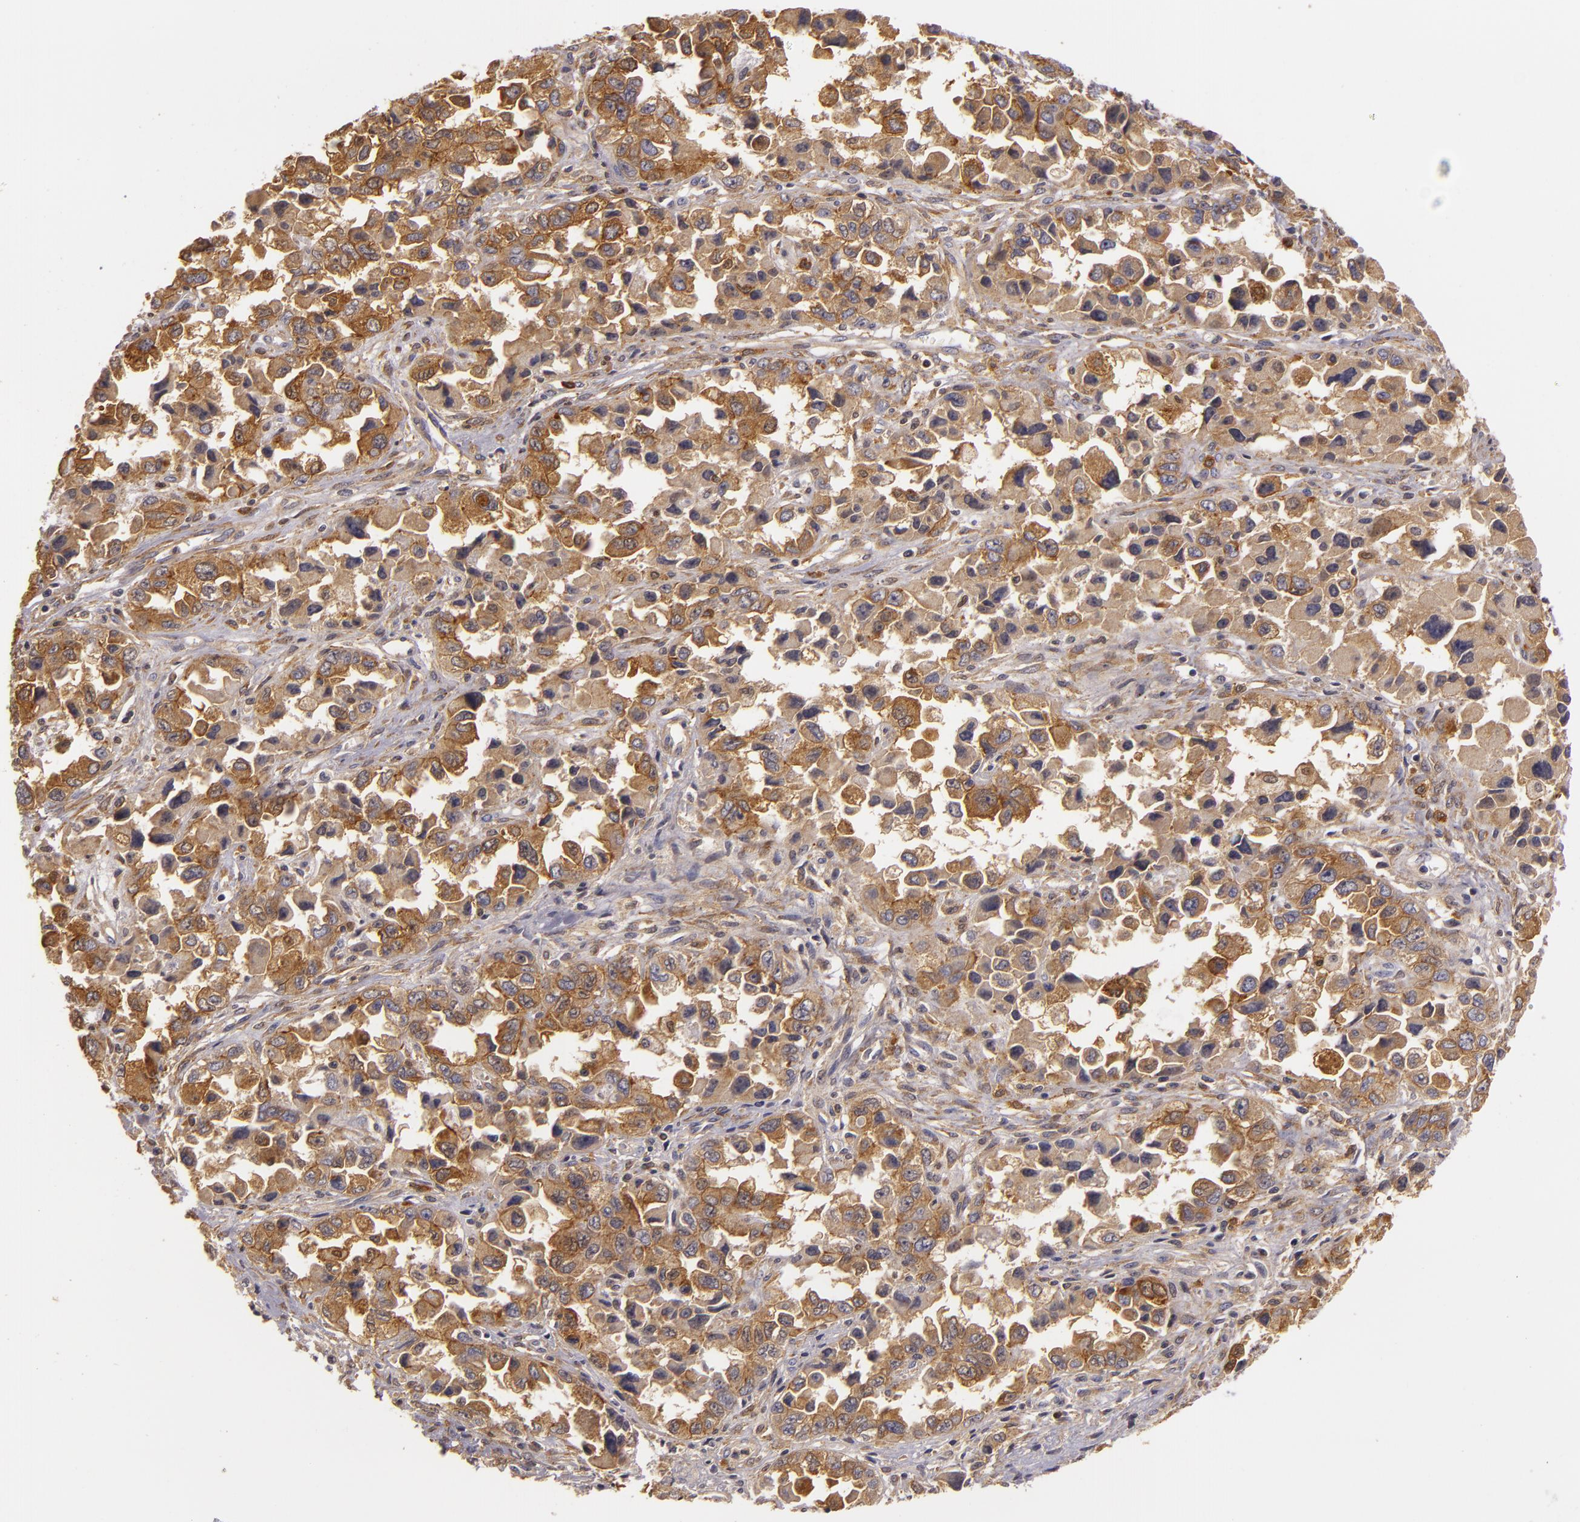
{"staining": {"intensity": "moderate", "quantity": ">75%", "location": "cytoplasmic/membranous"}, "tissue": "ovarian cancer", "cell_type": "Tumor cells", "image_type": "cancer", "snomed": [{"axis": "morphology", "description": "Cystadenocarcinoma, serous, NOS"}, {"axis": "topography", "description": "Ovary"}], "caption": "The photomicrograph displays immunohistochemical staining of serous cystadenocarcinoma (ovarian). There is moderate cytoplasmic/membranous expression is seen in approximately >75% of tumor cells.", "gene": "TOM1", "patient": {"sex": "female", "age": 84}}